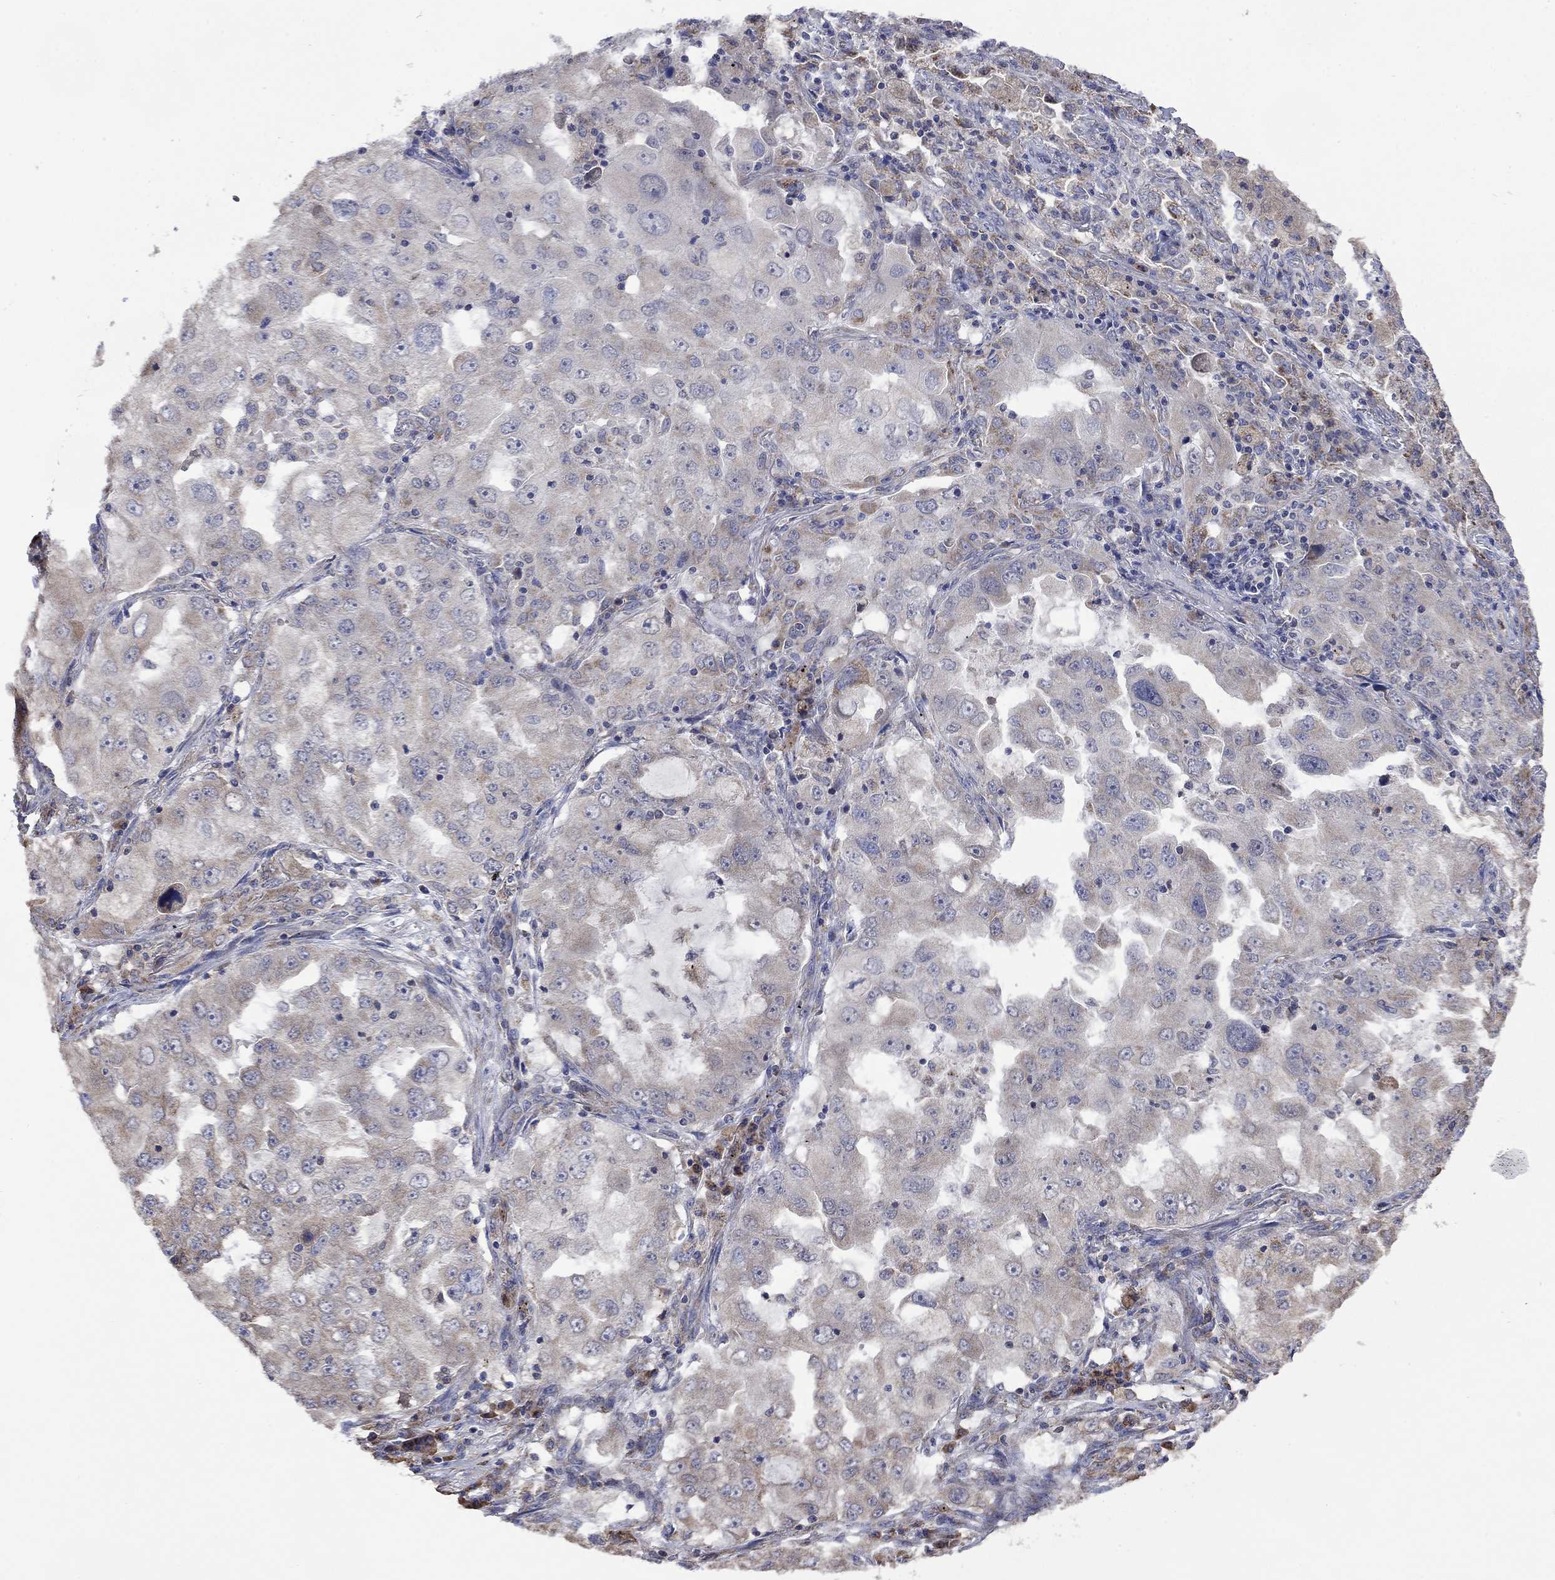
{"staining": {"intensity": "weak", "quantity": "<25%", "location": "cytoplasmic/membranous"}, "tissue": "lung cancer", "cell_type": "Tumor cells", "image_type": "cancer", "snomed": [{"axis": "morphology", "description": "Adenocarcinoma, NOS"}, {"axis": "topography", "description": "Lung"}], "caption": "Adenocarcinoma (lung) was stained to show a protein in brown. There is no significant positivity in tumor cells.", "gene": "FURIN", "patient": {"sex": "female", "age": 61}}